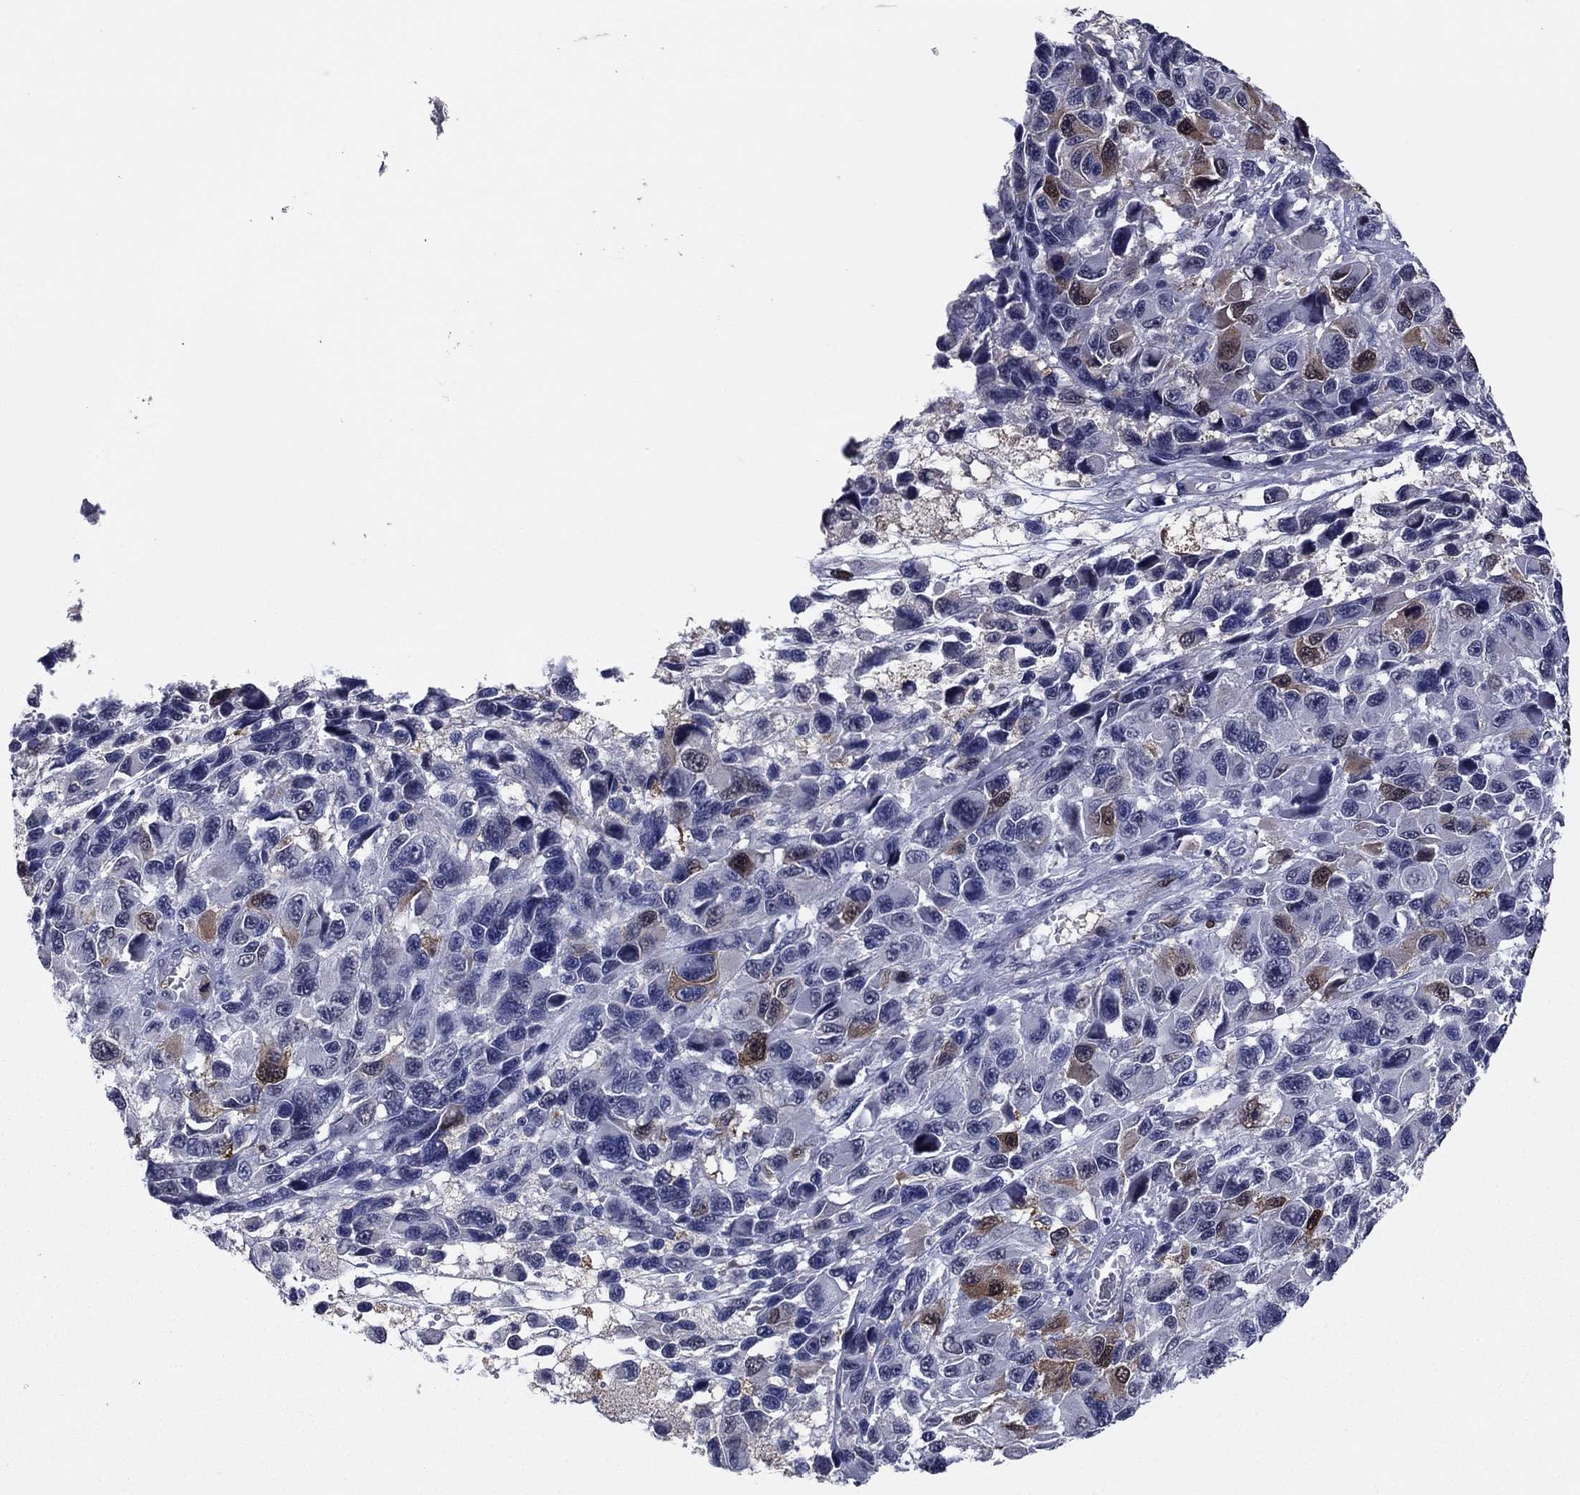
{"staining": {"intensity": "moderate", "quantity": "<25%", "location": "cytoplasmic/membranous,nuclear"}, "tissue": "melanoma", "cell_type": "Tumor cells", "image_type": "cancer", "snomed": [{"axis": "morphology", "description": "Malignant melanoma, NOS"}, {"axis": "topography", "description": "Skin"}], "caption": "IHC of melanoma displays low levels of moderate cytoplasmic/membranous and nuclear expression in approximately <25% of tumor cells. (DAB (3,3'-diaminobenzidine) IHC with brightfield microscopy, high magnification).", "gene": "TYMS", "patient": {"sex": "male", "age": 53}}